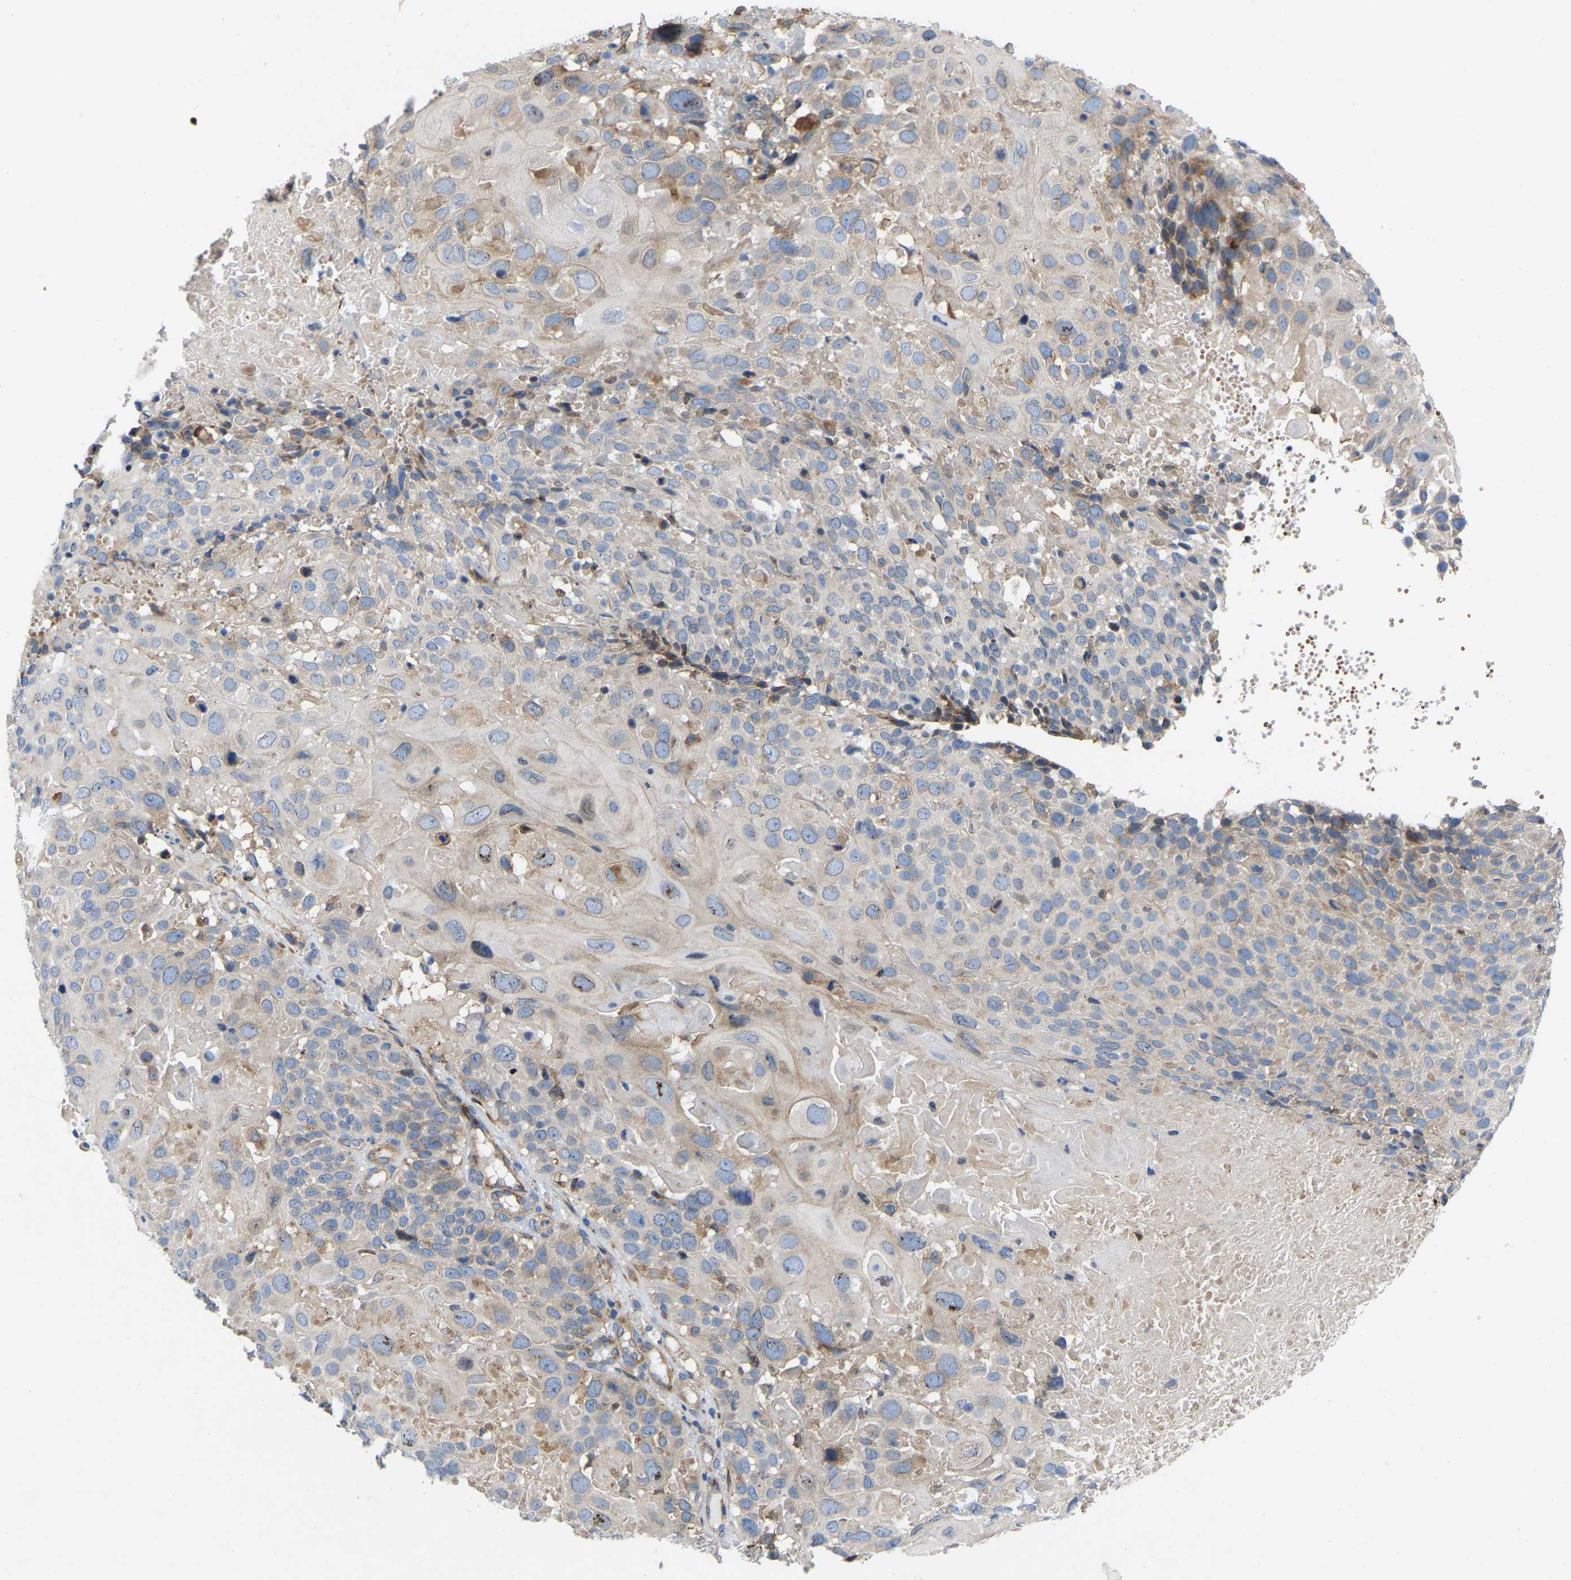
{"staining": {"intensity": "negative", "quantity": "none", "location": "none"}, "tissue": "cervical cancer", "cell_type": "Tumor cells", "image_type": "cancer", "snomed": [{"axis": "morphology", "description": "Squamous cell carcinoma, NOS"}, {"axis": "topography", "description": "Cervix"}], "caption": "Photomicrograph shows no protein expression in tumor cells of squamous cell carcinoma (cervical) tissue.", "gene": "TOR1B", "patient": {"sex": "female", "age": 74}}